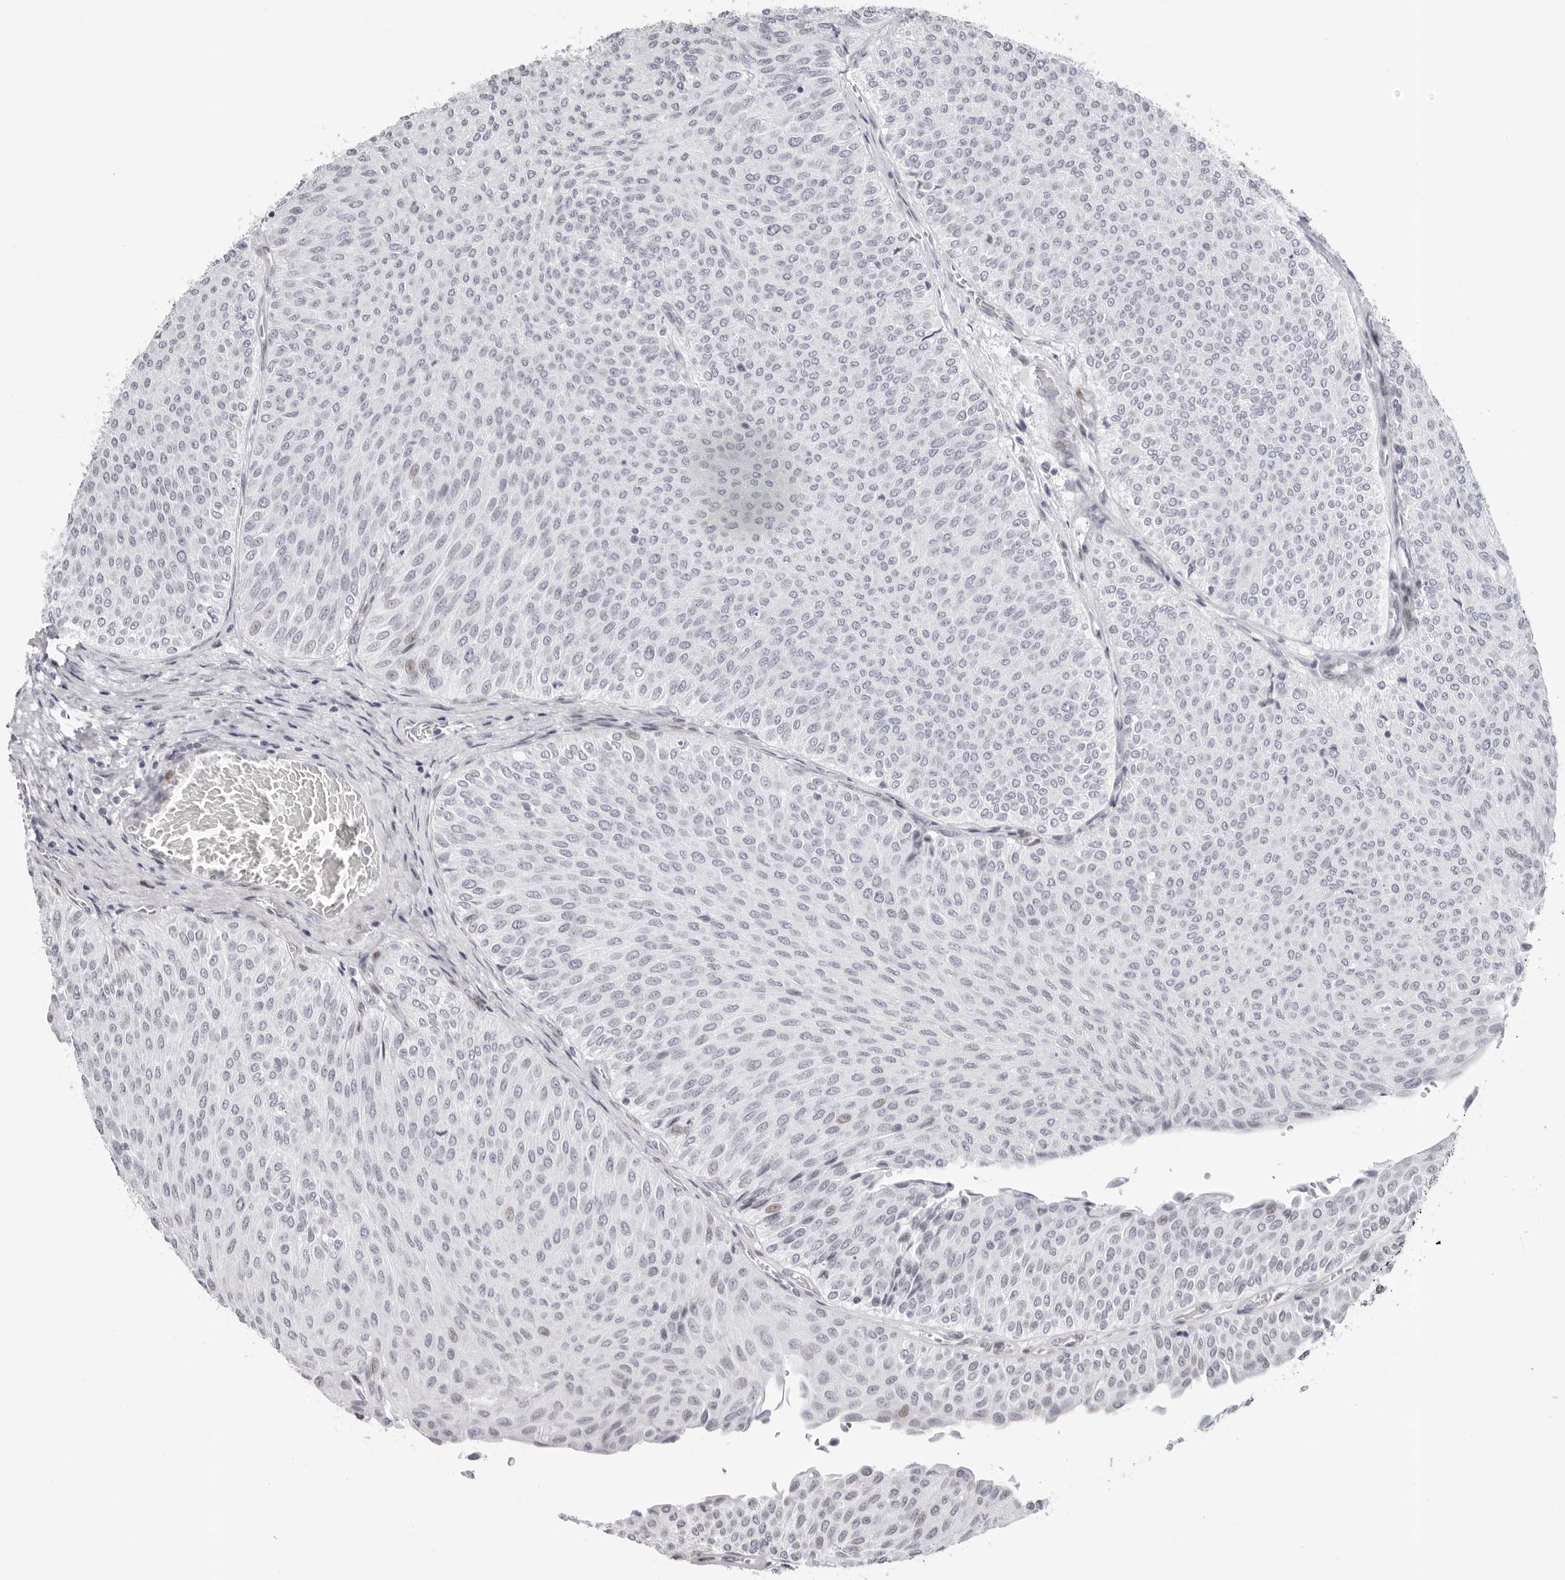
{"staining": {"intensity": "weak", "quantity": "<25%", "location": "nuclear"}, "tissue": "urothelial cancer", "cell_type": "Tumor cells", "image_type": "cancer", "snomed": [{"axis": "morphology", "description": "Urothelial carcinoma, Low grade"}, {"axis": "topography", "description": "Urinary bladder"}], "caption": "A micrograph of human urothelial cancer is negative for staining in tumor cells.", "gene": "NTPCR", "patient": {"sex": "male", "age": 78}}